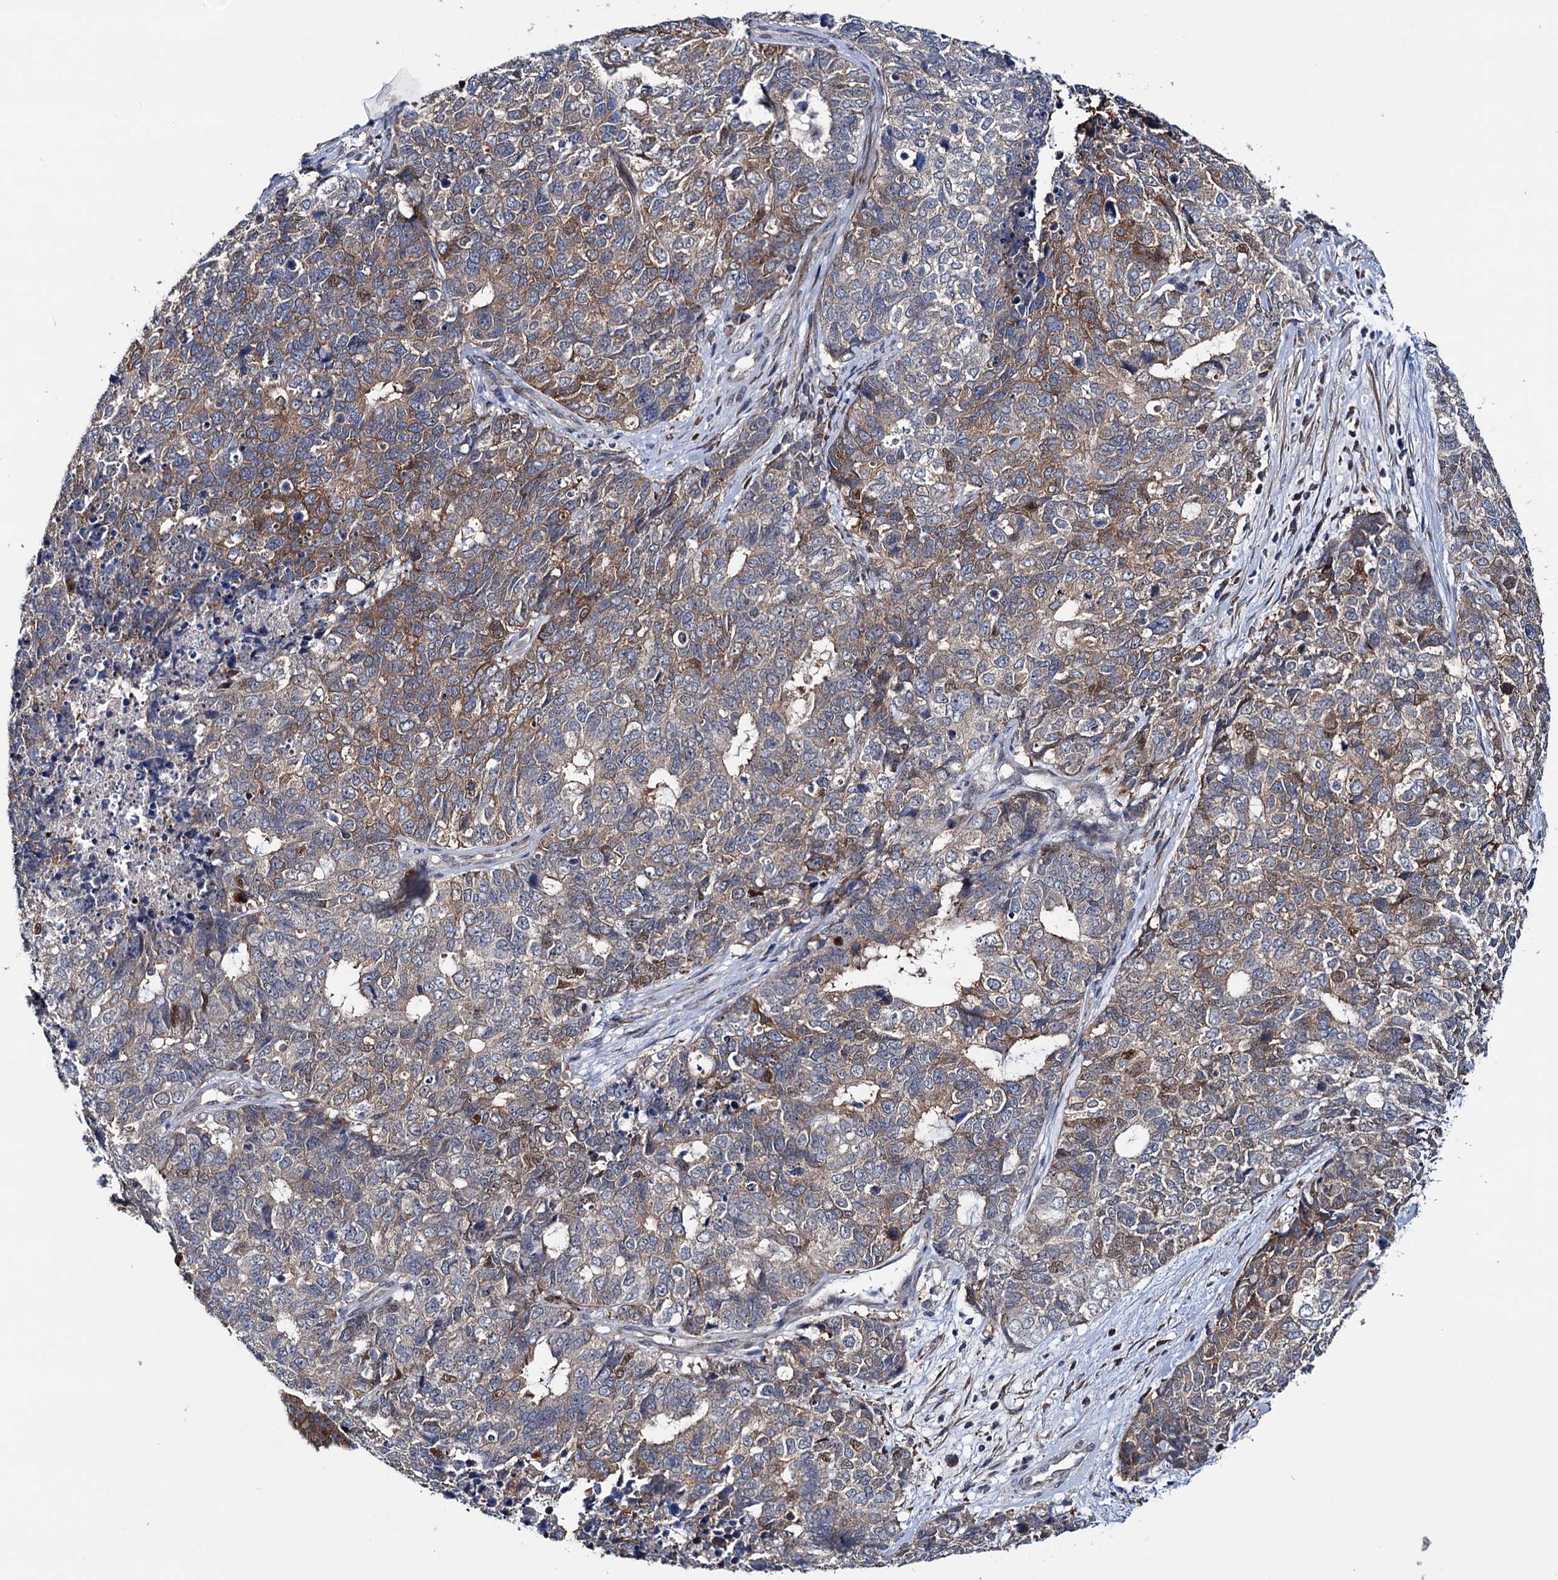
{"staining": {"intensity": "moderate", "quantity": "<25%", "location": "cytoplasmic/membranous"}, "tissue": "cervical cancer", "cell_type": "Tumor cells", "image_type": "cancer", "snomed": [{"axis": "morphology", "description": "Squamous cell carcinoma, NOS"}, {"axis": "topography", "description": "Cervix"}], "caption": "High-power microscopy captured an immunohistochemistry micrograph of cervical cancer, revealing moderate cytoplasmic/membranous staining in about <25% of tumor cells.", "gene": "EYA4", "patient": {"sex": "female", "age": 63}}